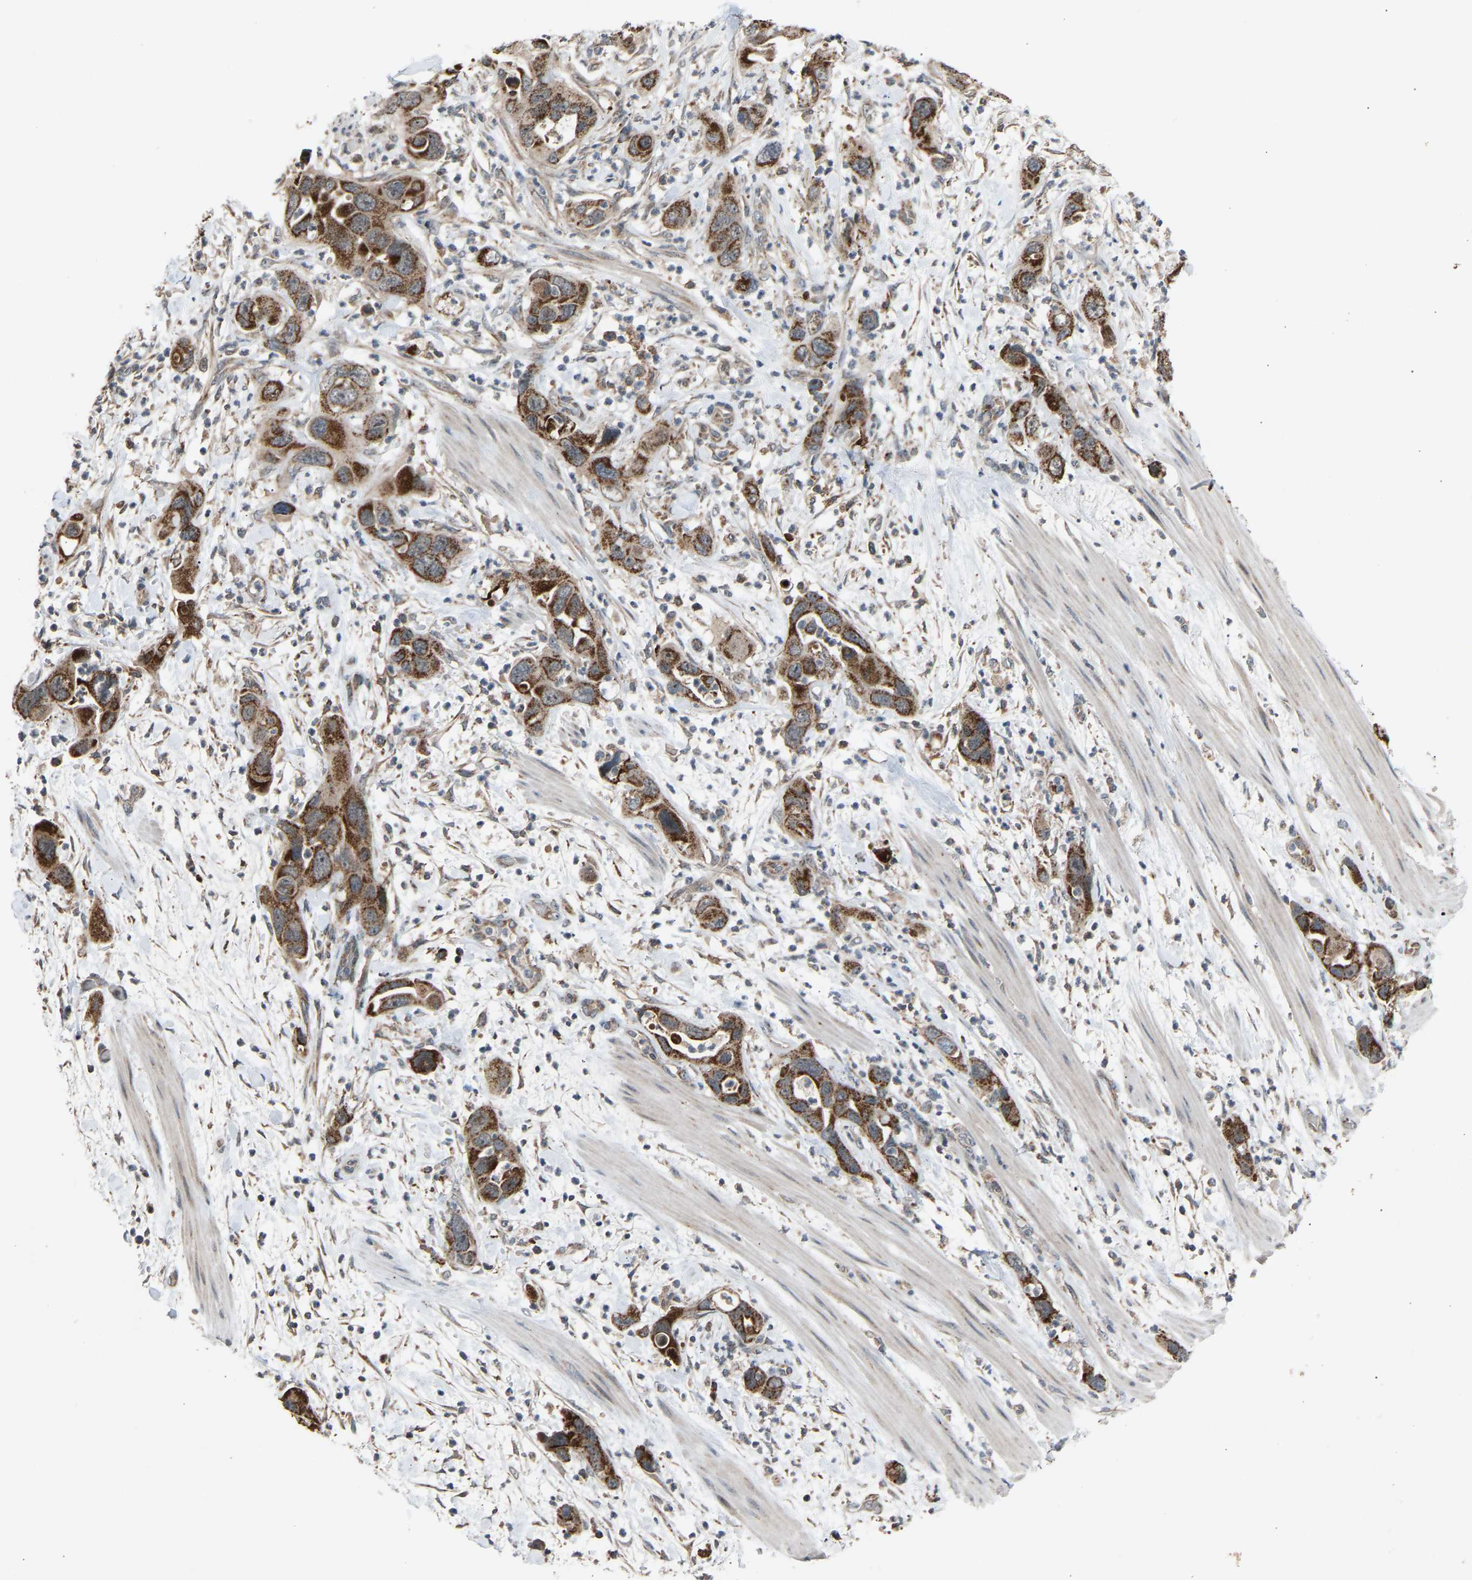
{"staining": {"intensity": "strong", "quantity": ">75%", "location": "cytoplasmic/membranous"}, "tissue": "pancreatic cancer", "cell_type": "Tumor cells", "image_type": "cancer", "snomed": [{"axis": "morphology", "description": "Adenocarcinoma, NOS"}, {"axis": "topography", "description": "Pancreas"}], "caption": "An immunohistochemistry (IHC) histopathology image of tumor tissue is shown. Protein staining in brown shows strong cytoplasmic/membranous positivity in pancreatic cancer (adenocarcinoma) within tumor cells.", "gene": "SLIRP", "patient": {"sex": "female", "age": 71}}